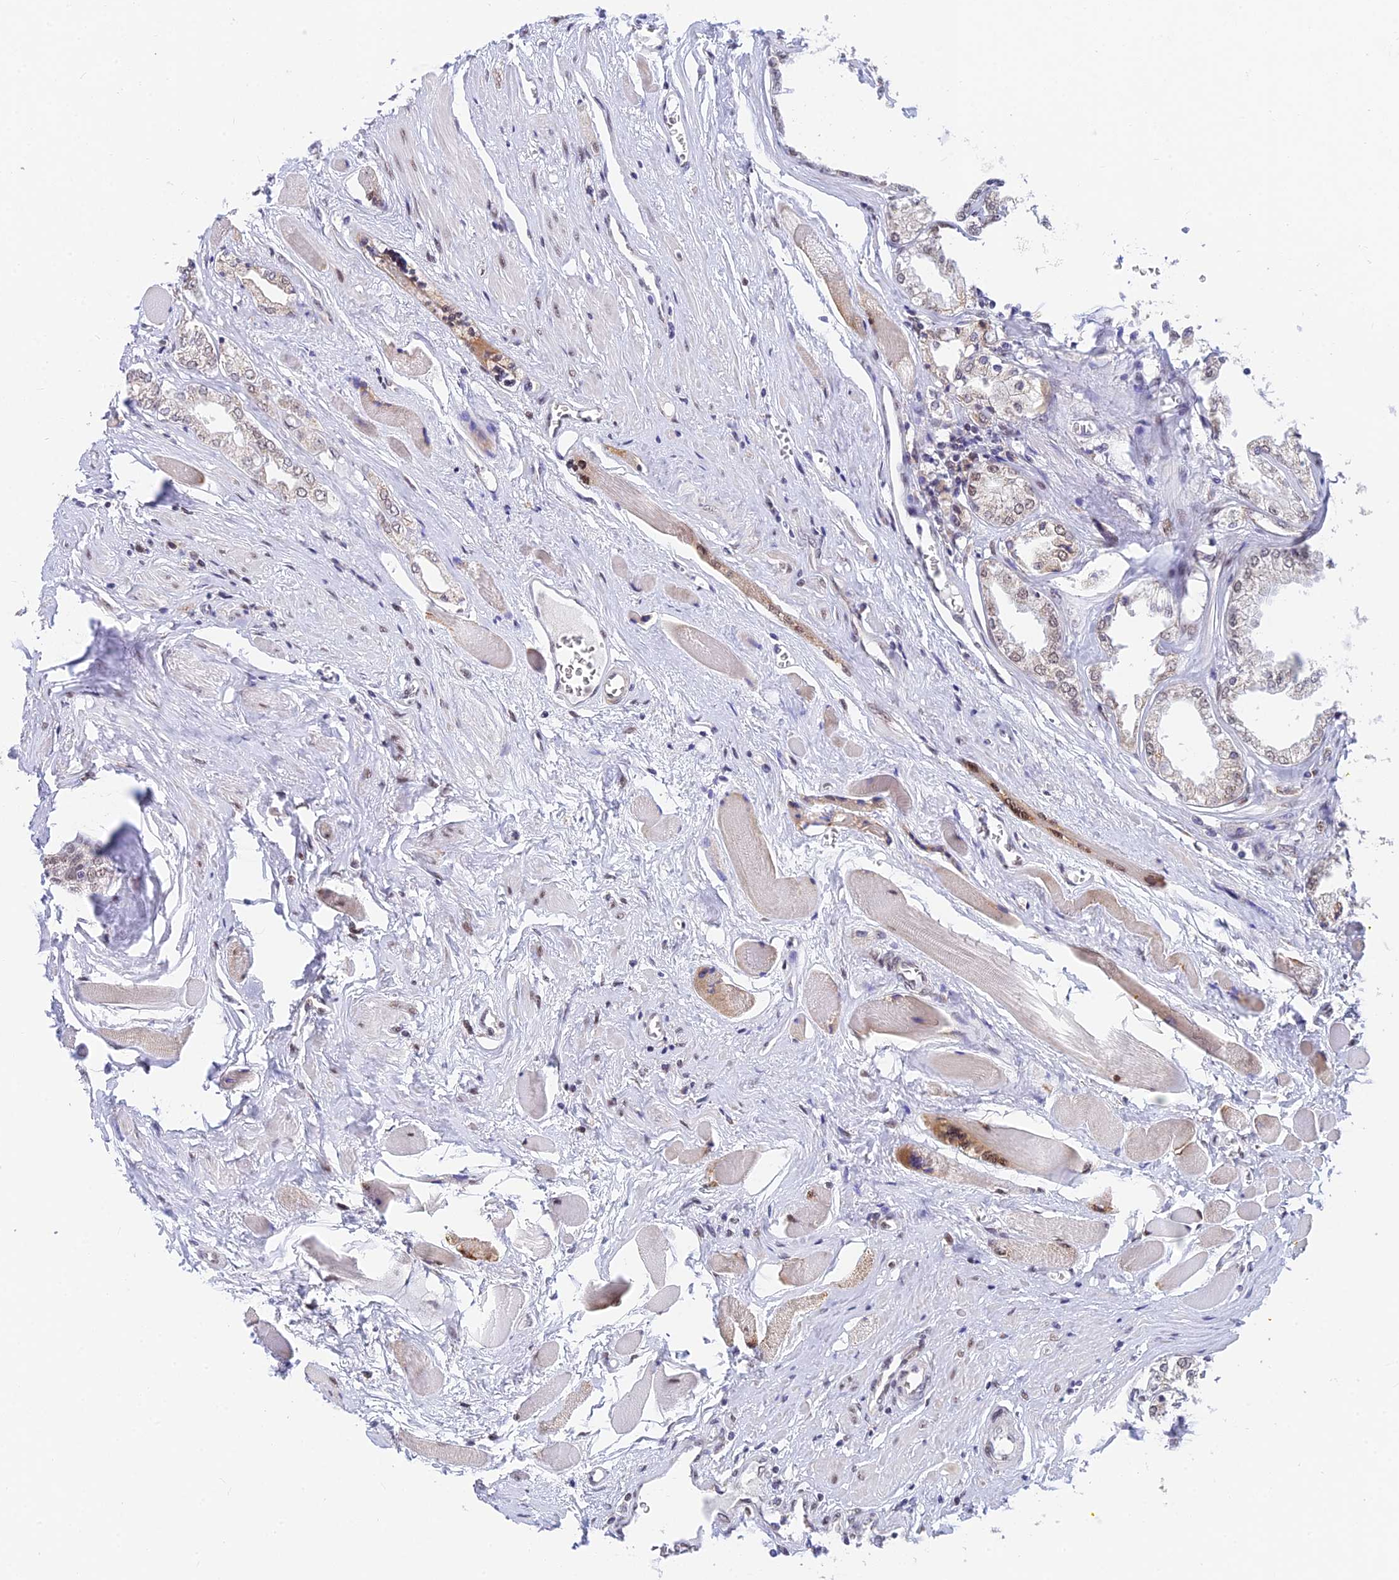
{"staining": {"intensity": "weak", "quantity": "<25%", "location": "nuclear"}, "tissue": "prostate cancer", "cell_type": "Tumor cells", "image_type": "cancer", "snomed": [{"axis": "morphology", "description": "Adenocarcinoma, Low grade"}, {"axis": "topography", "description": "Prostate"}], "caption": "Immunohistochemistry of human prostate adenocarcinoma (low-grade) shows no staining in tumor cells.", "gene": "C2orf49", "patient": {"sex": "male", "age": 60}}